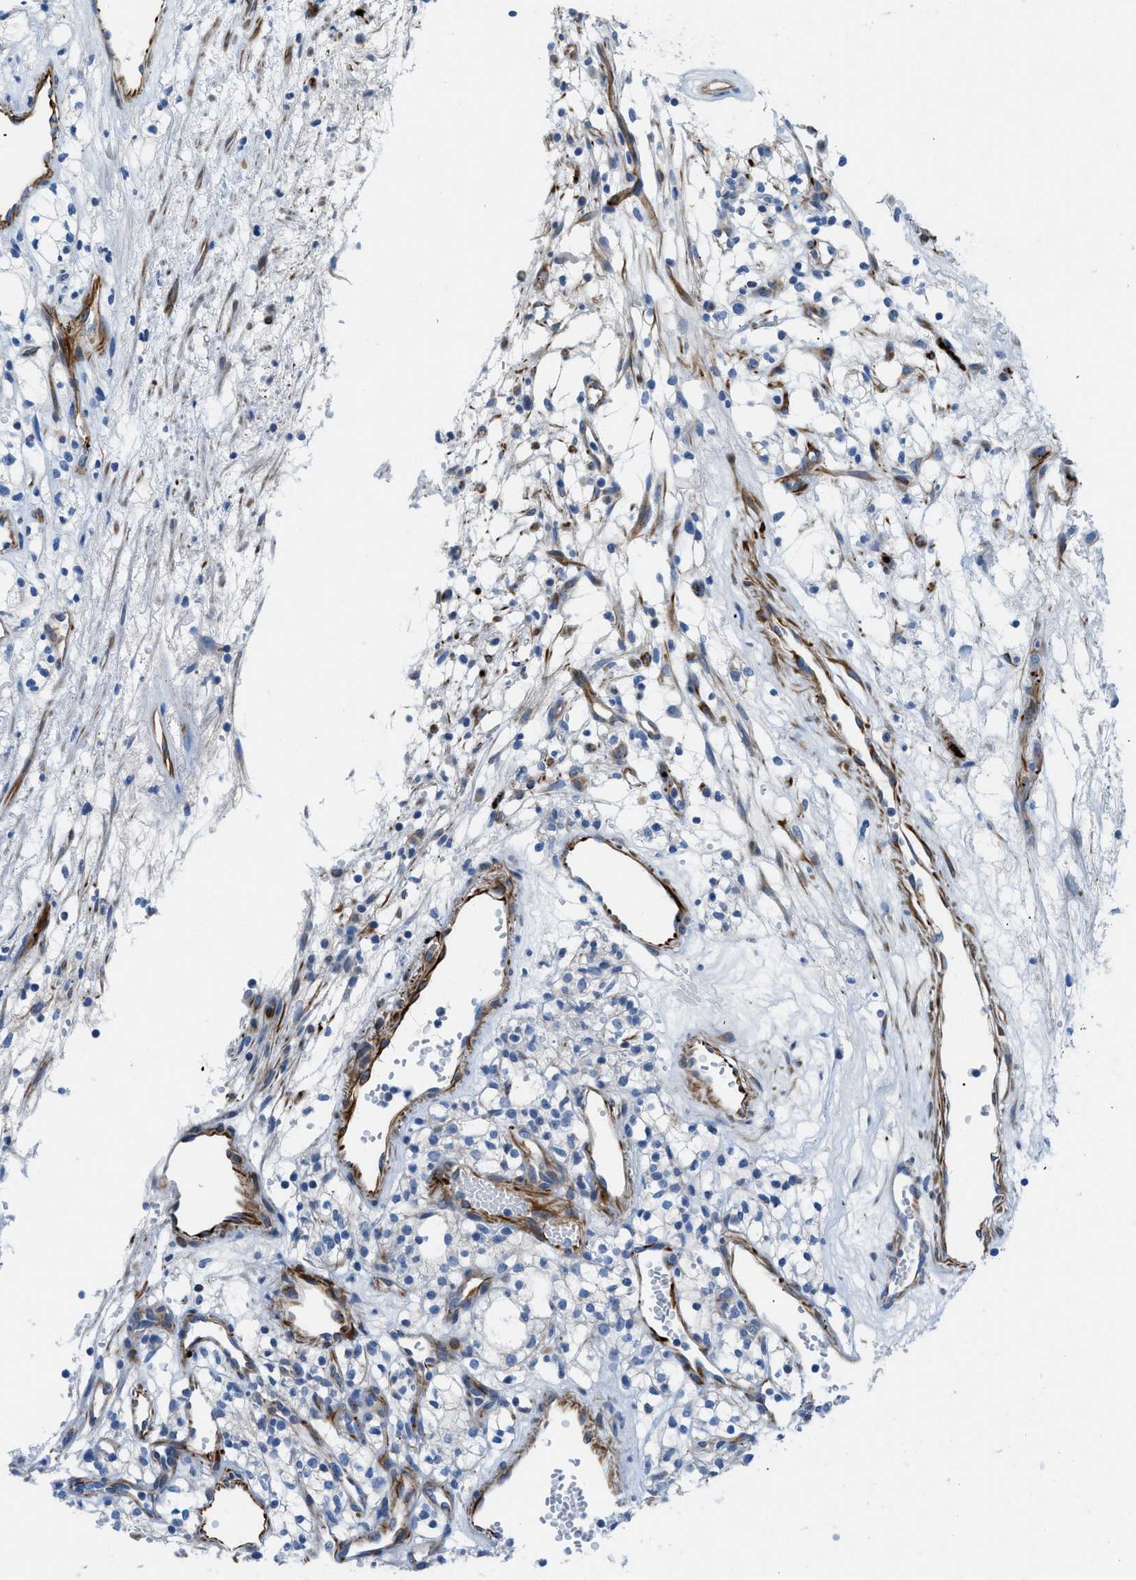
{"staining": {"intensity": "negative", "quantity": "none", "location": "none"}, "tissue": "renal cancer", "cell_type": "Tumor cells", "image_type": "cancer", "snomed": [{"axis": "morphology", "description": "Adenocarcinoma, NOS"}, {"axis": "topography", "description": "Kidney"}], "caption": "An IHC image of renal cancer is shown. There is no staining in tumor cells of renal cancer.", "gene": "XCR1", "patient": {"sex": "male", "age": 59}}